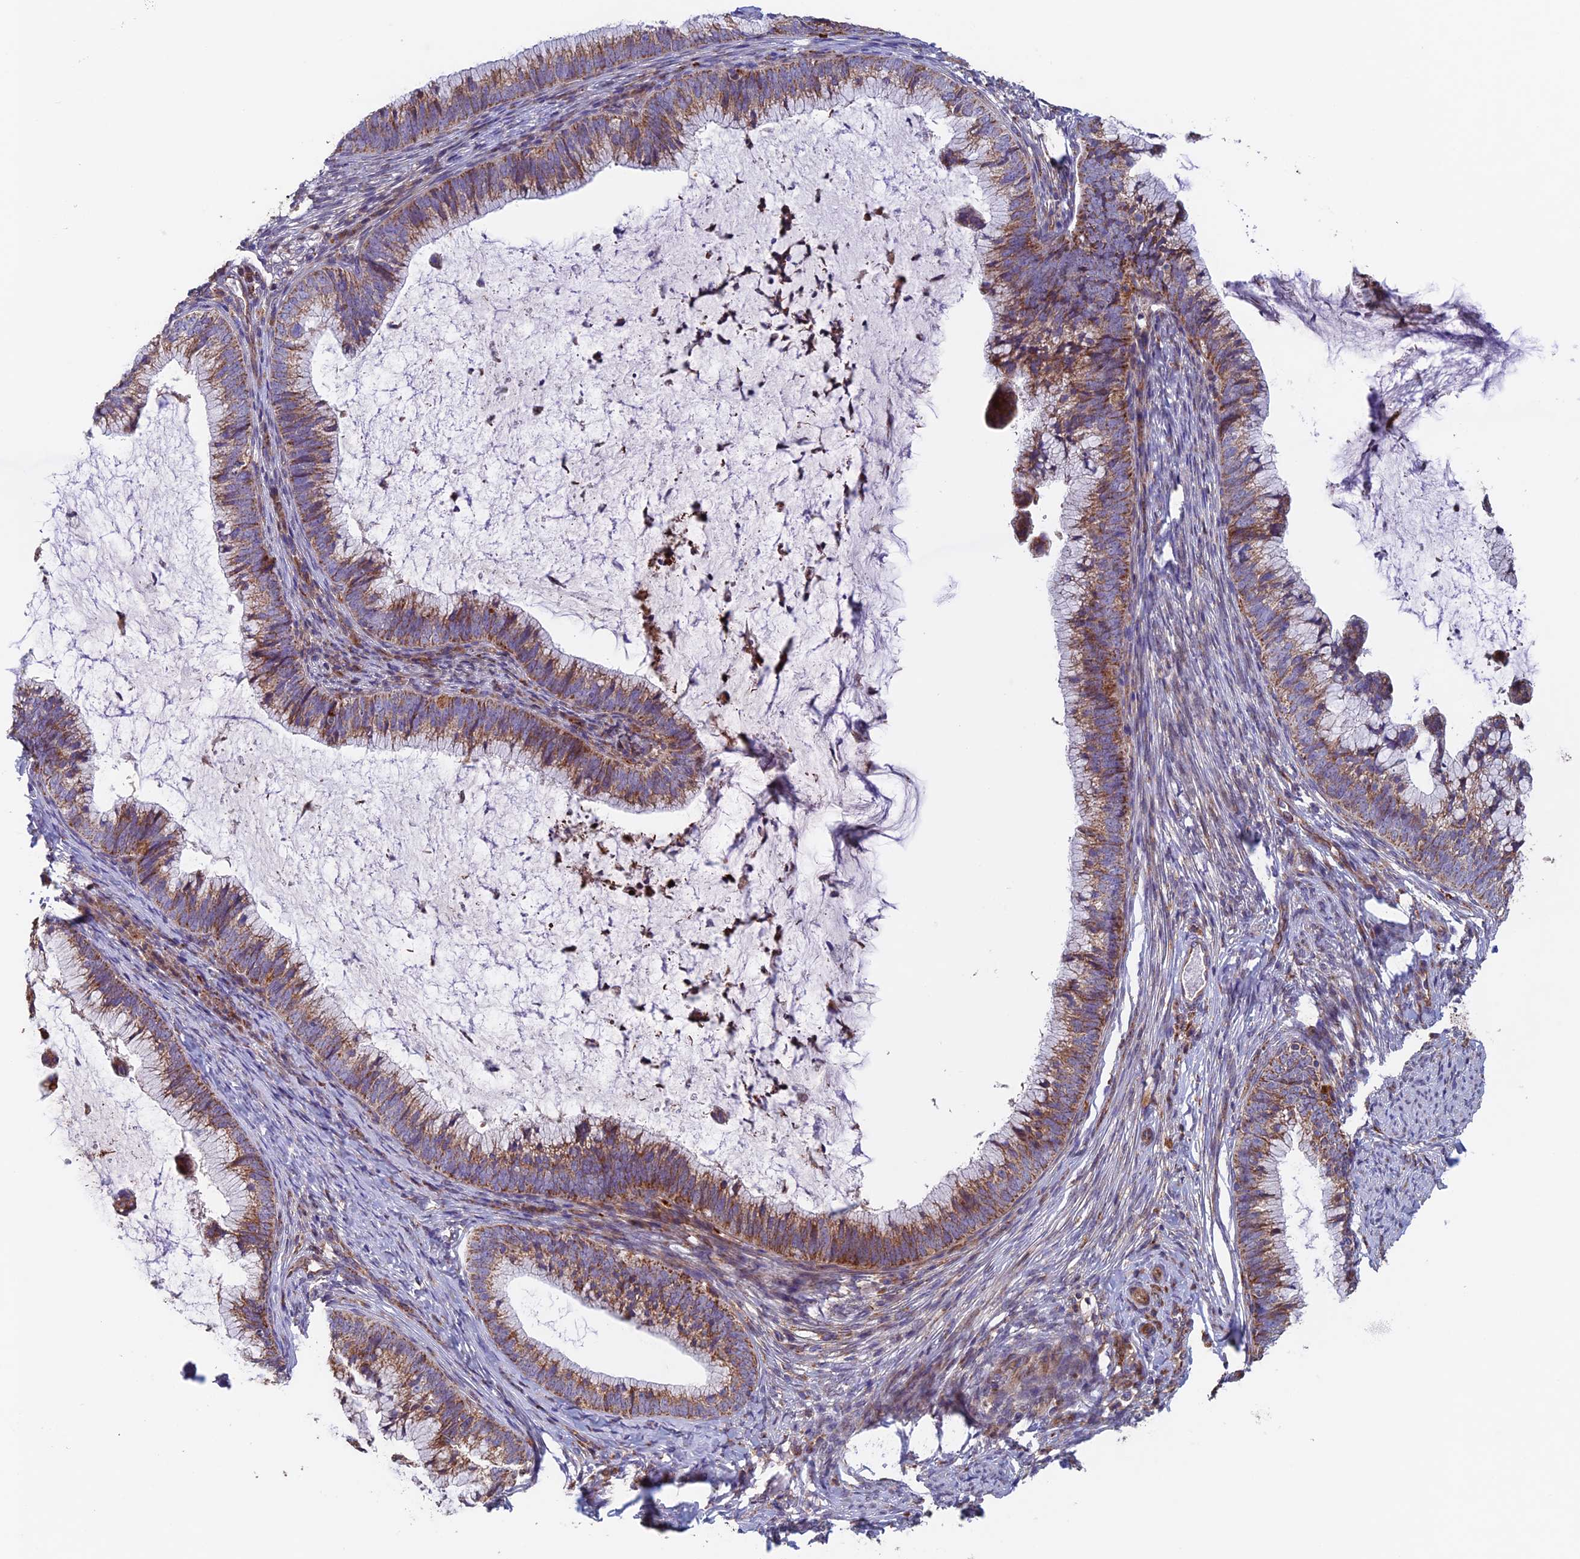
{"staining": {"intensity": "moderate", "quantity": ">75%", "location": "cytoplasmic/membranous"}, "tissue": "cervical cancer", "cell_type": "Tumor cells", "image_type": "cancer", "snomed": [{"axis": "morphology", "description": "Adenocarcinoma, NOS"}, {"axis": "topography", "description": "Cervix"}], "caption": "Immunohistochemical staining of human adenocarcinoma (cervical) reveals medium levels of moderate cytoplasmic/membranous protein staining in about >75% of tumor cells.", "gene": "MRPL1", "patient": {"sex": "female", "age": 36}}